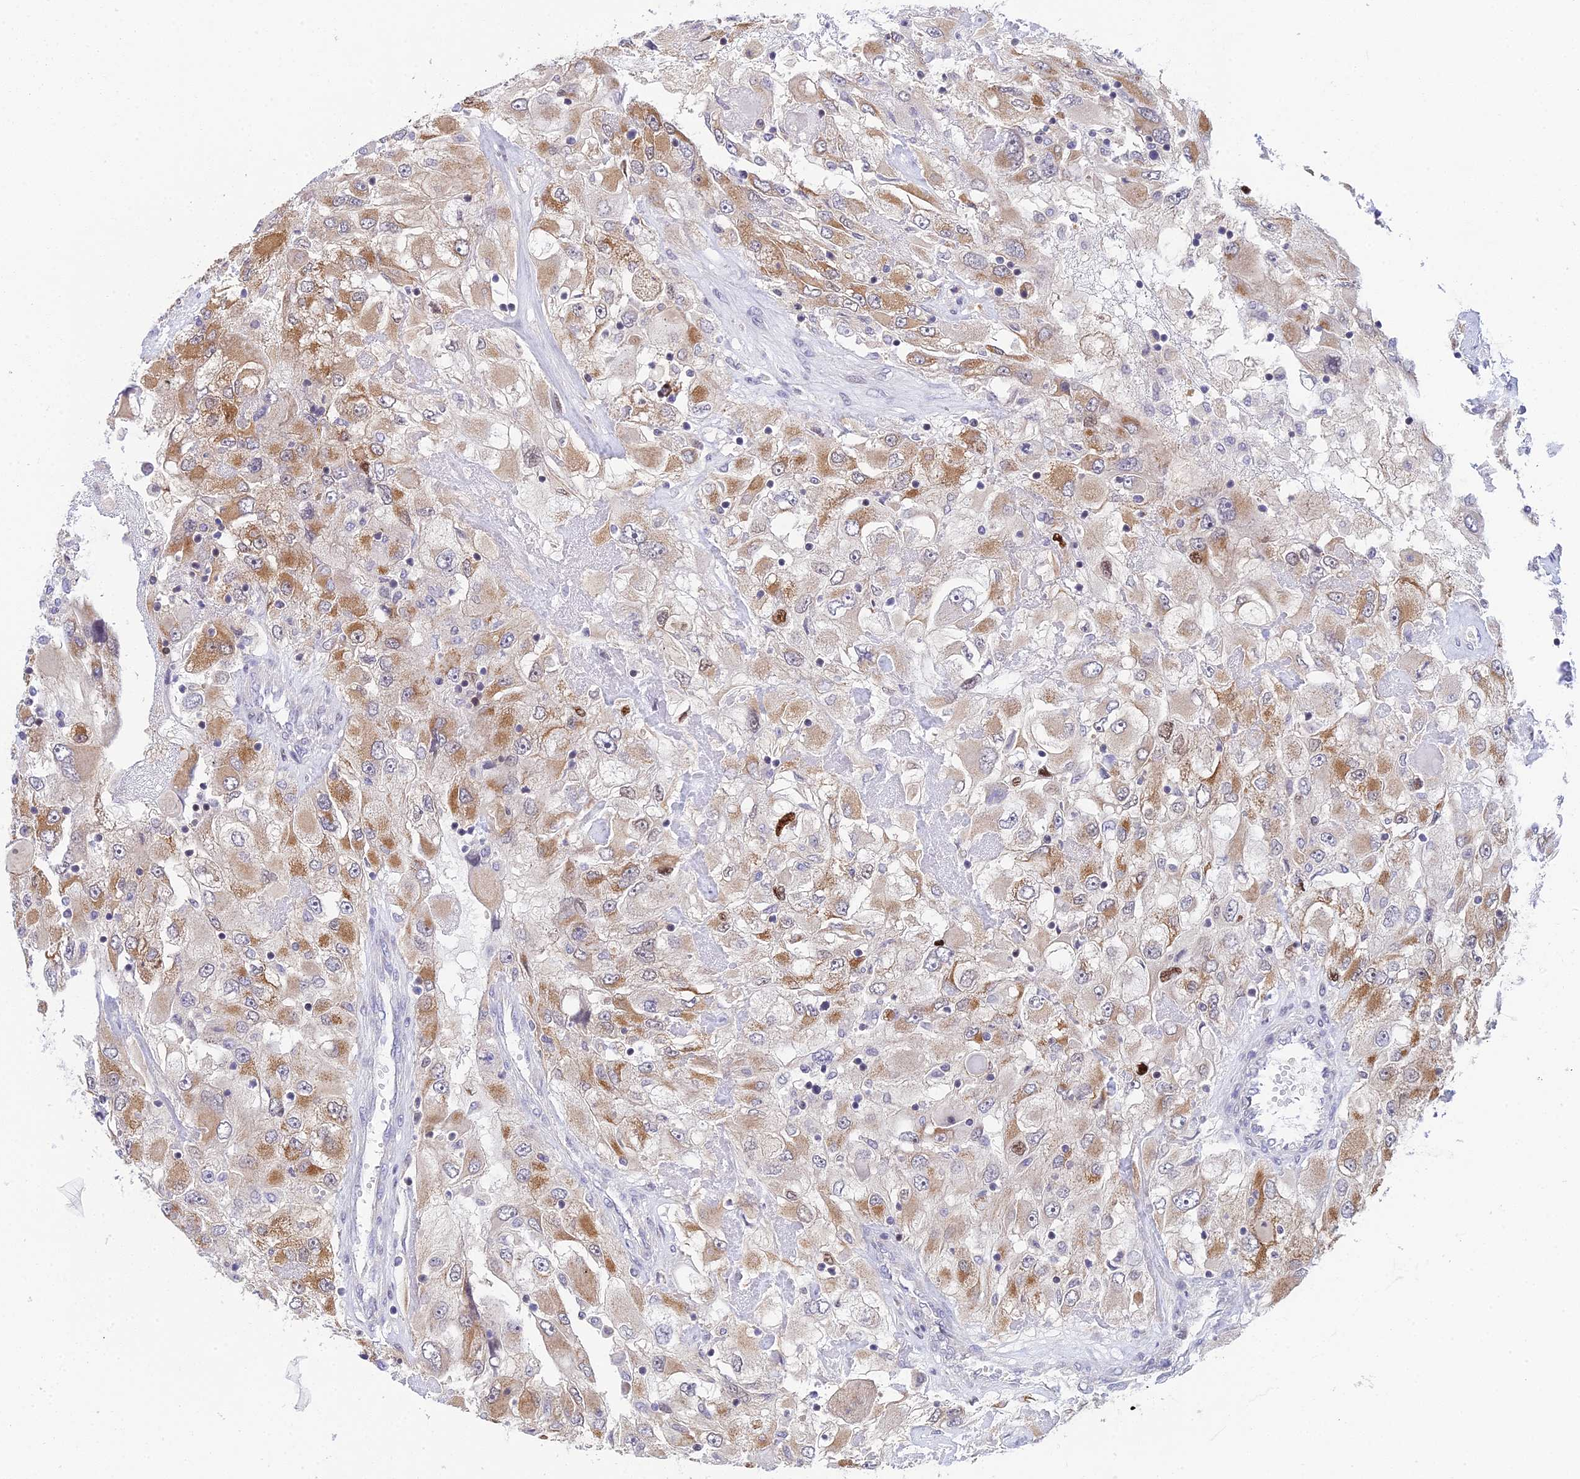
{"staining": {"intensity": "moderate", "quantity": ">75%", "location": "cytoplasmic/membranous"}, "tissue": "renal cancer", "cell_type": "Tumor cells", "image_type": "cancer", "snomed": [{"axis": "morphology", "description": "Adenocarcinoma, NOS"}, {"axis": "topography", "description": "Kidney"}], "caption": "Immunohistochemistry image of neoplastic tissue: renal cancer stained using immunohistochemistry demonstrates medium levels of moderate protein expression localized specifically in the cytoplasmic/membranous of tumor cells, appearing as a cytoplasmic/membranous brown color.", "gene": "ELOA2", "patient": {"sex": "female", "age": 52}}